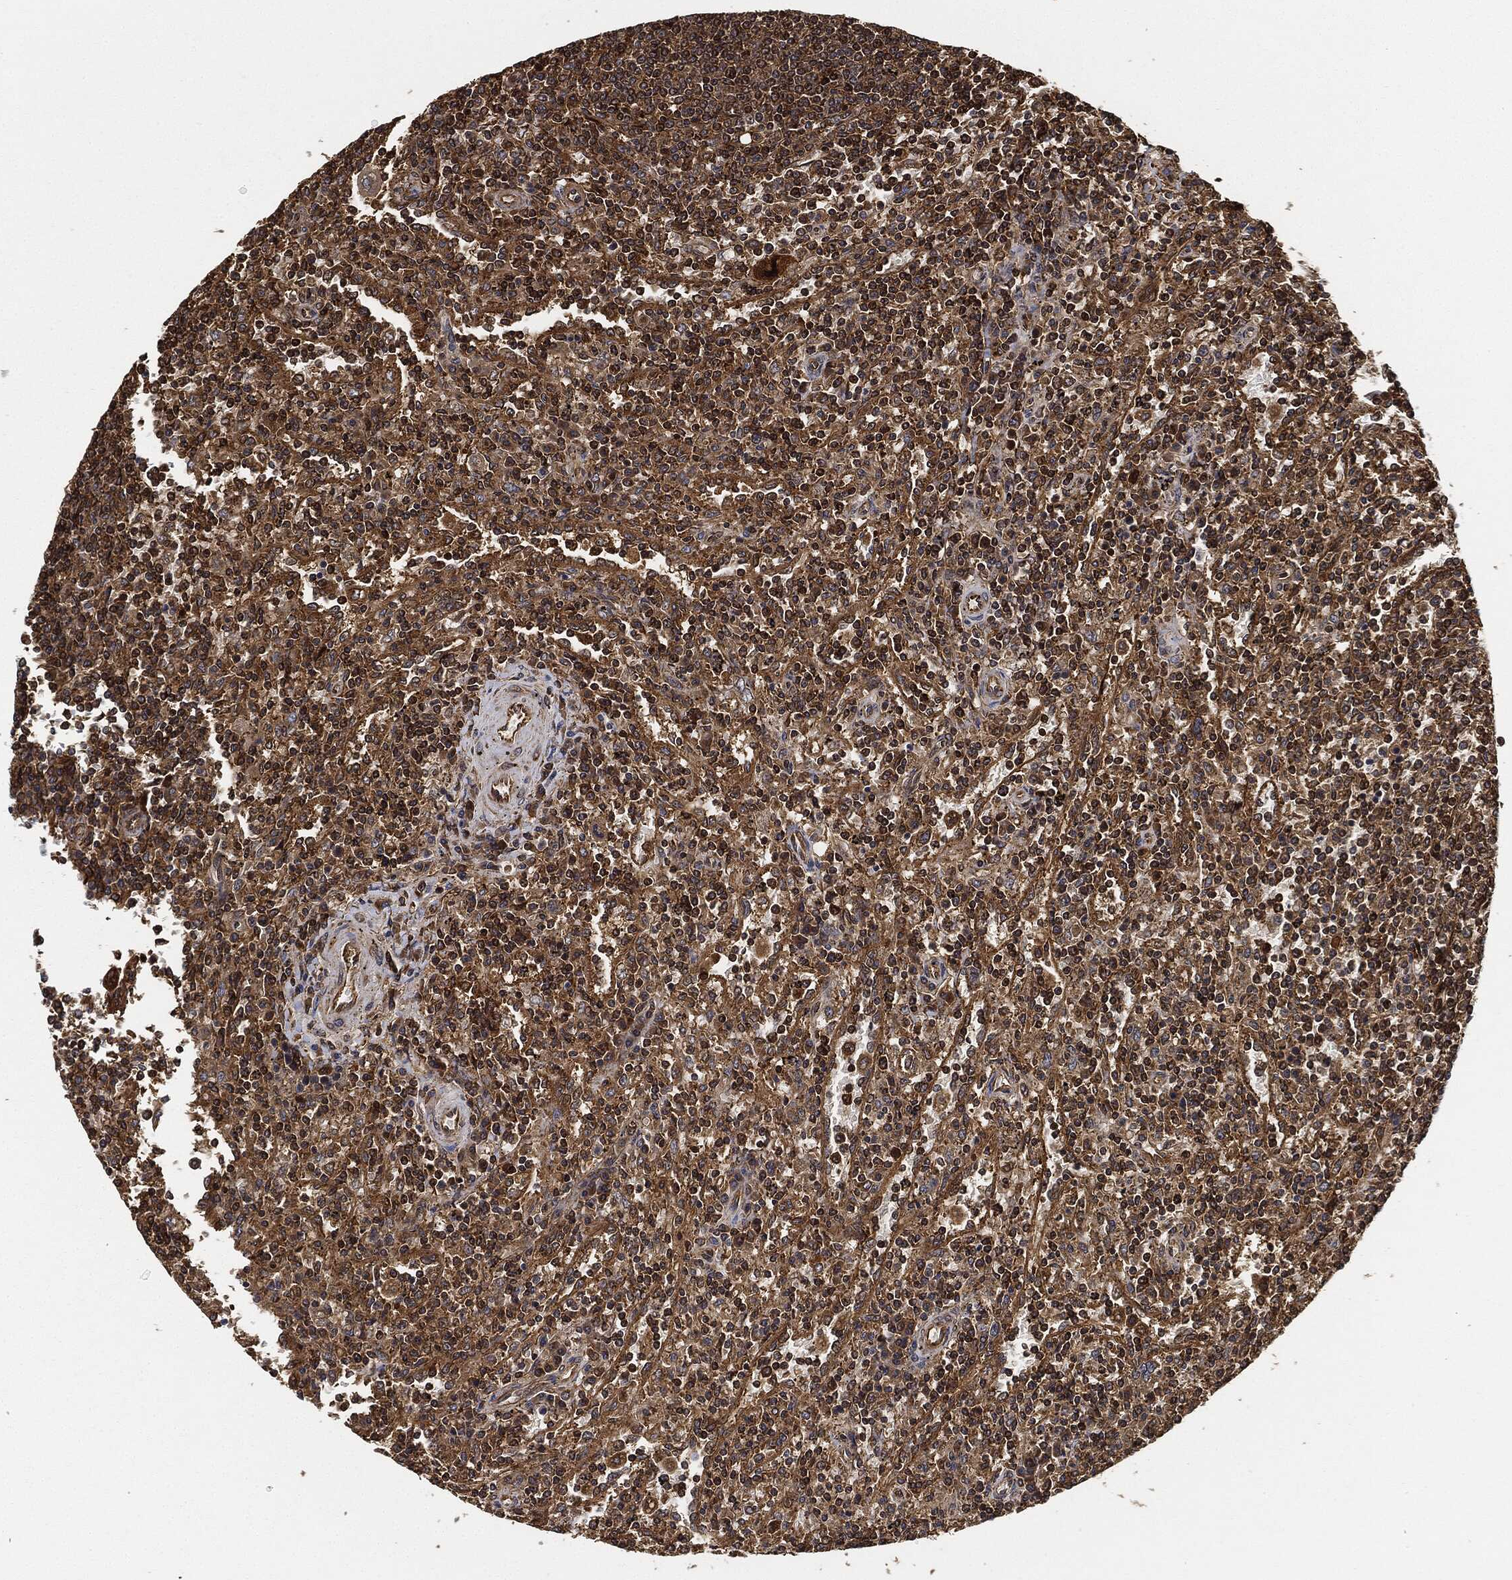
{"staining": {"intensity": "moderate", "quantity": ">75%", "location": "cytoplasmic/membranous"}, "tissue": "lymphoma", "cell_type": "Tumor cells", "image_type": "cancer", "snomed": [{"axis": "morphology", "description": "Malignant lymphoma, non-Hodgkin's type, Low grade"}, {"axis": "topography", "description": "Spleen"}], "caption": "An immunohistochemistry image of neoplastic tissue is shown. Protein staining in brown shows moderate cytoplasmic/membranous positivity in lymphoma within tumor cells.", "gene": "CEP290", "patient": {"sex": "male", "age": 62}}